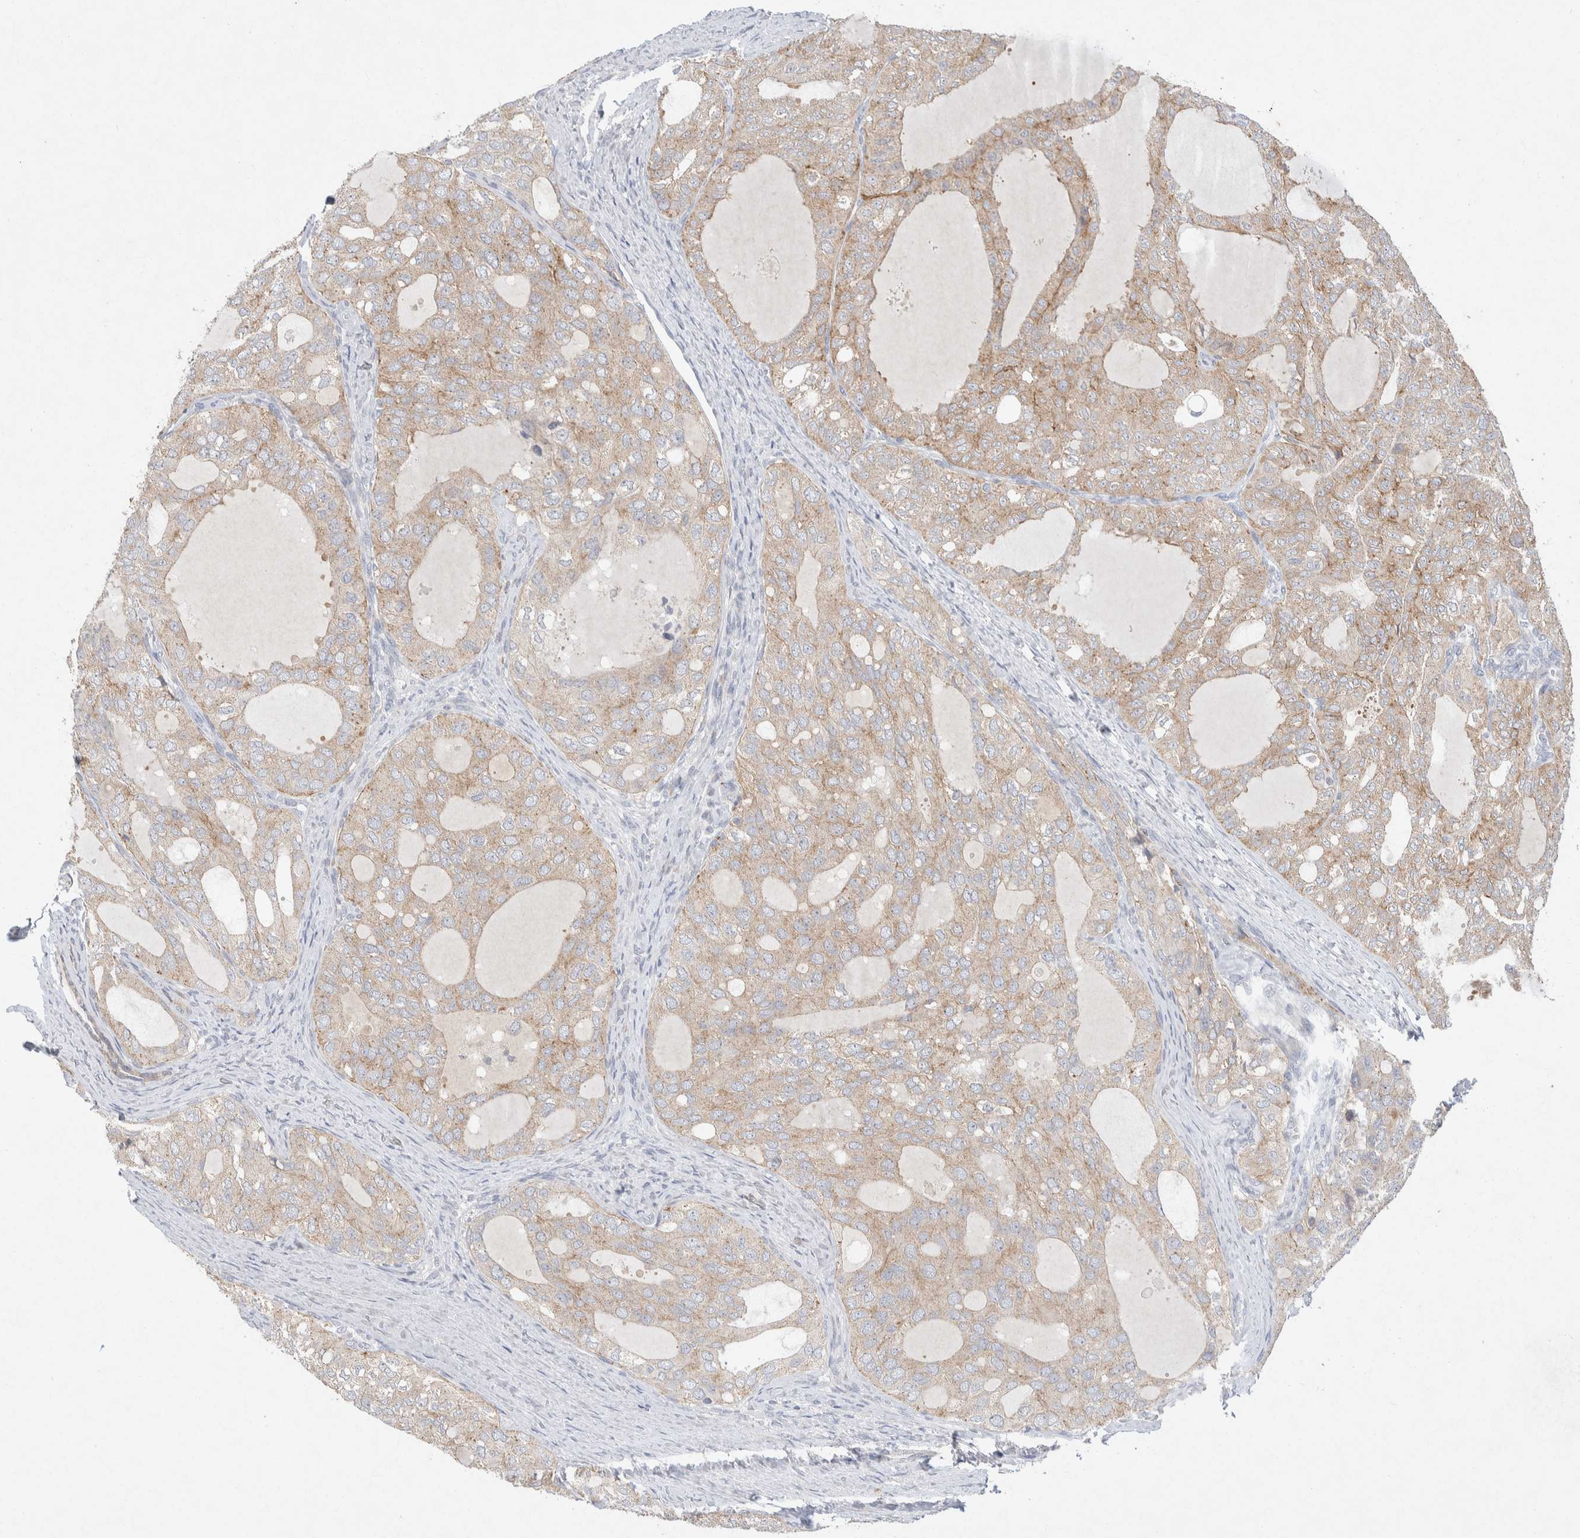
{"staining": {"intensity": "weak", "quantity": "25%-75%", "location": "cytoplasmic/membranous"}, "tissue": "thyroid cancer", "cell_type": "Tumor cells", "image_type": "cancer", "snomed": [{"axis": "morphology", "description": "Follicular adenoma carcinoma, NOS"}, {"axis": "topography", "description": "Thyroid gland"}], "caption": "Immunohistochemistry (IHC) of human follicular adenoma carcinoma (thyroid) shows low levels of weak cytoplasmic/membranous staining in about 25%-75% of tumor cells.", "gene": "CMTM4", "patient": {"sex": "male", "age": 75}}